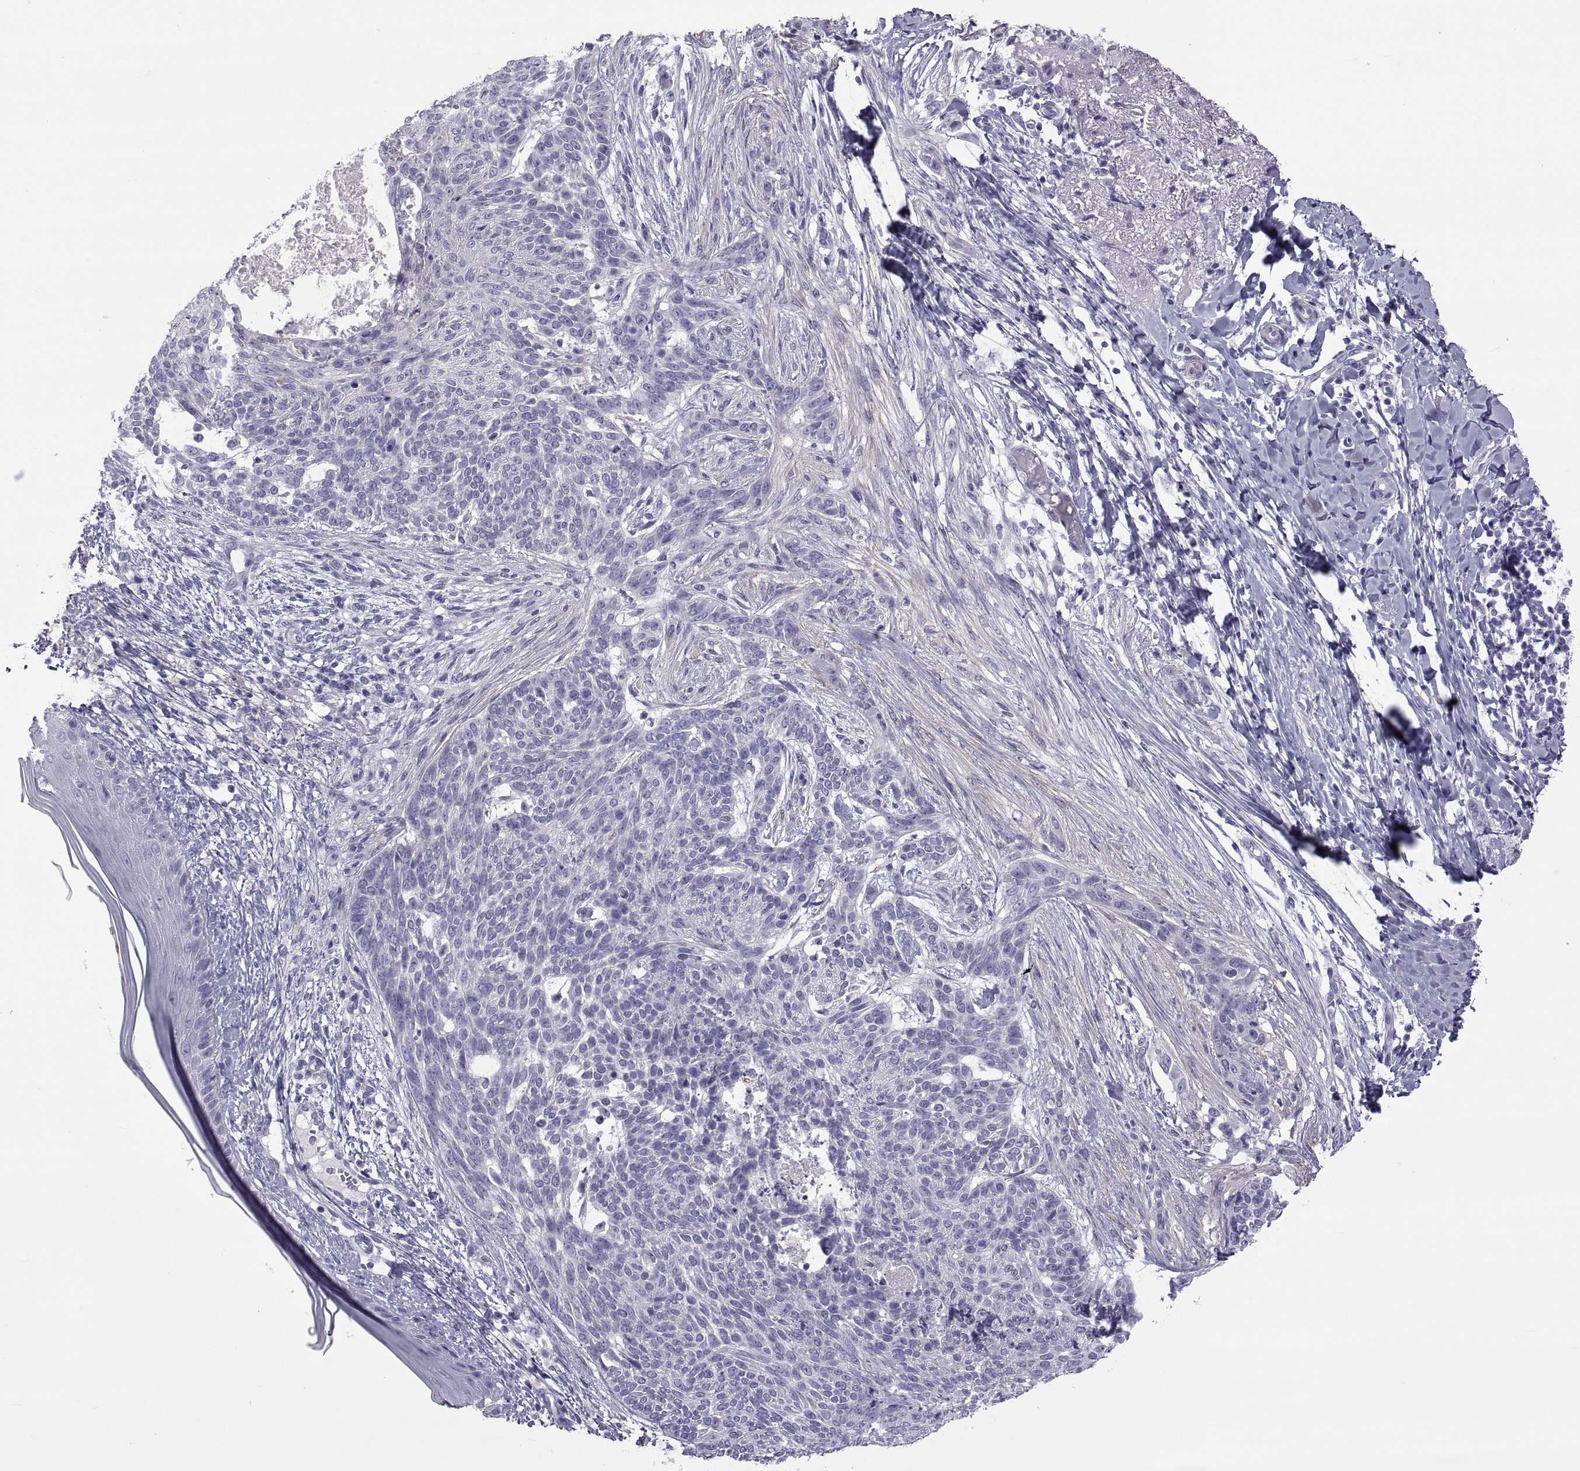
{"staining": {"intensity": "negative", "quantity": "none", "location": "none"}, "tissue": "skin cancer", "cell_type": "Tumor cells", "image_type": "cancer", "snomed": [{"axis": "morphology", "description": "Normal tissue, NOS"}, {"axis": "morphology", "description": "Basal cell carcinoma"}, {"axis": "topography", "description": "Skin"}], "caption": "Immunohistochemistry histopathology image of neoplastic tissue: basal cell carcinoma (skin) stained with DAB exhibits no significant protein staining in tumor cells.", "gene": "MAGEB1", "patient": {"sex": "male", "age": 84}}